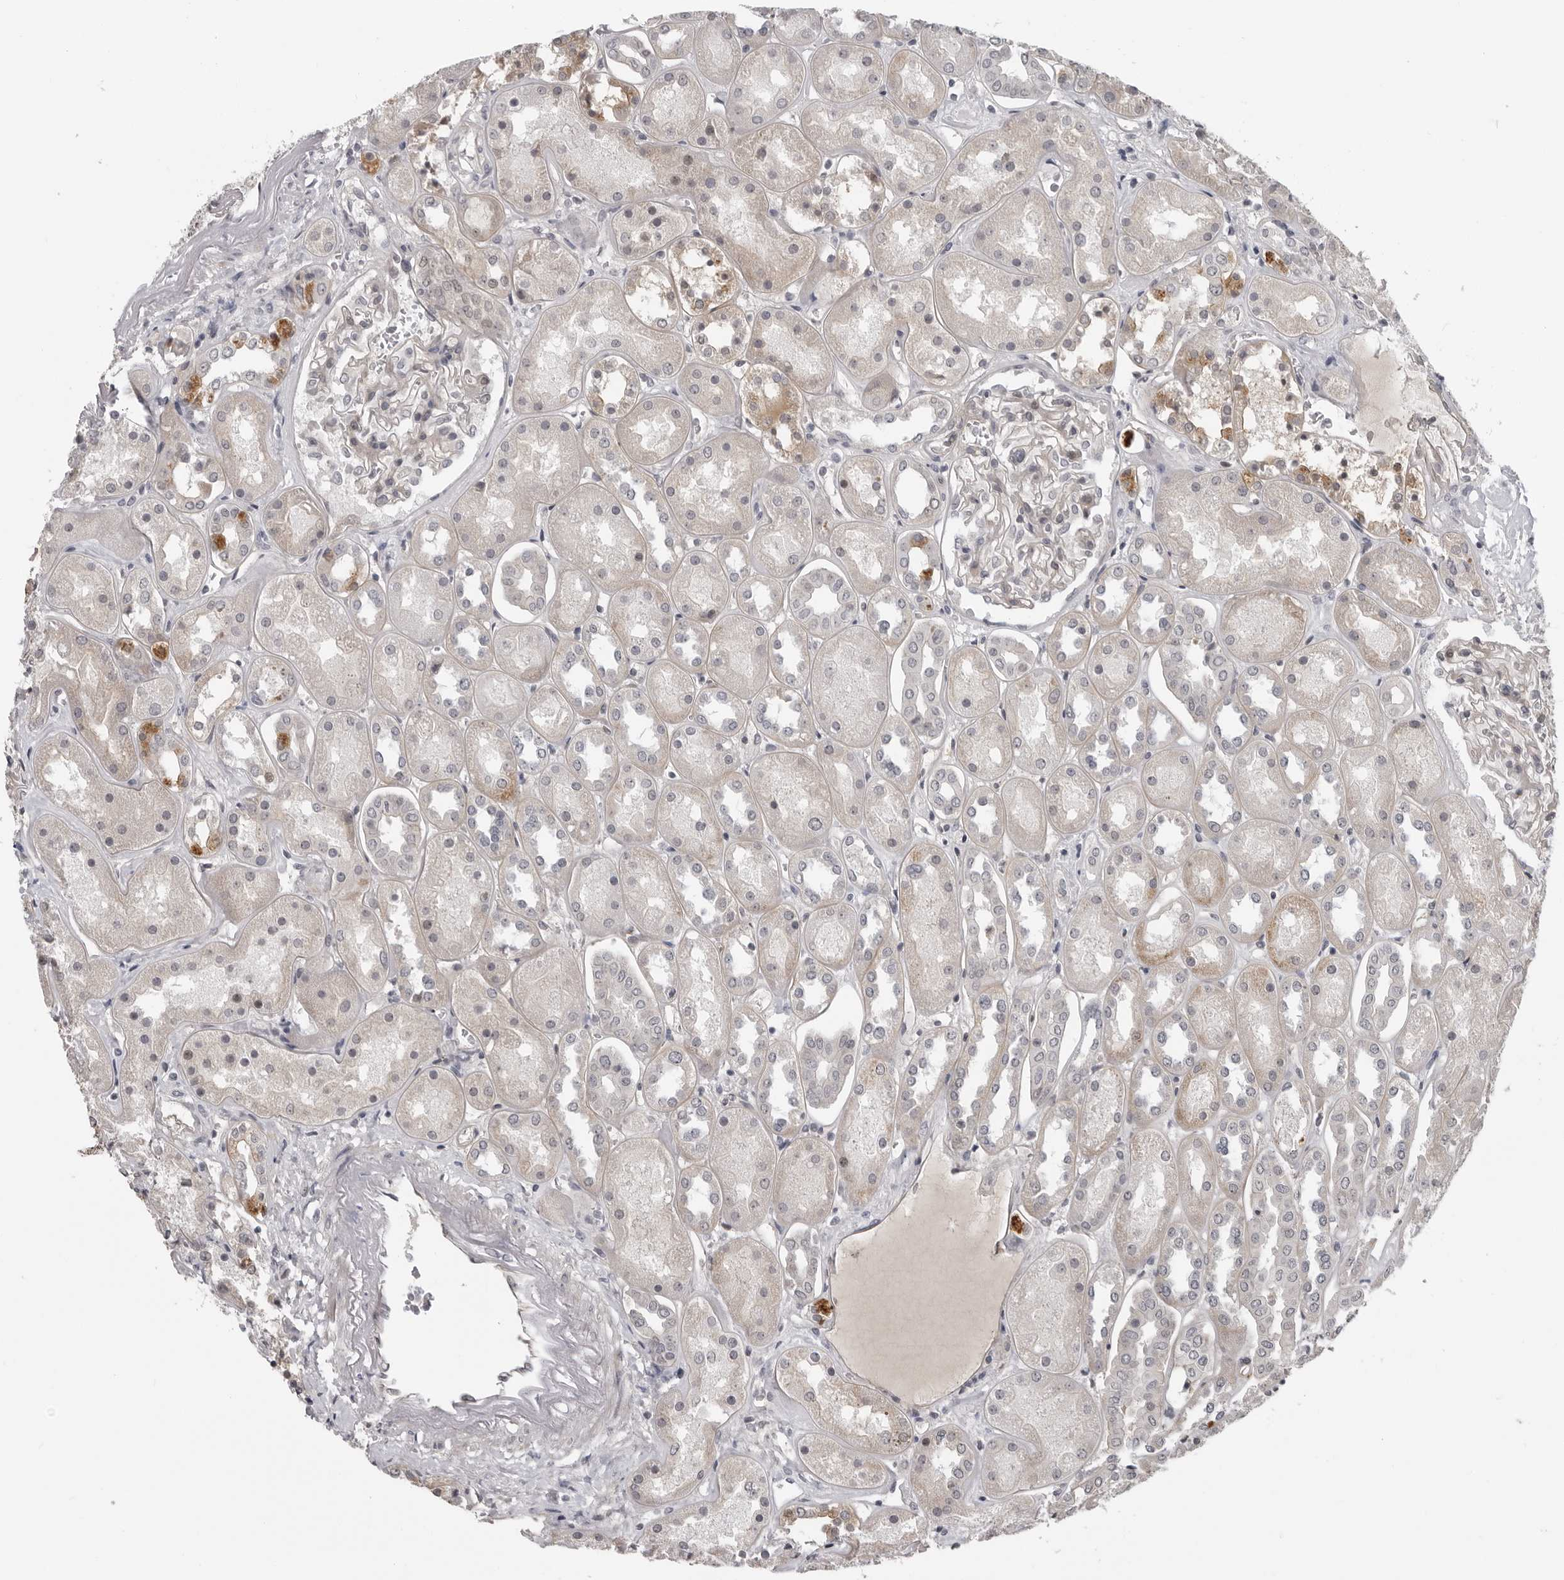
{"staining": {"intensity": "weak", "quantity": "<25%", "location": "cytoplasmic/membranous"}, "tissue": "kidney", "cell_type": "Cells in glomeruli", "image_type": "normal", "snomed": [{"axis": "morphology", "description": "Normal tissue, NOS"}, {"axis": "topography", "description": "Kidney"}], "caption": "This is a histopathology image of immunohistochemistry (IHC) staining of benign kidney, which shows no expression in cells in glomeruli.", "gene": "PRRX2", "patient": {"sex": "male", "age": 70}}